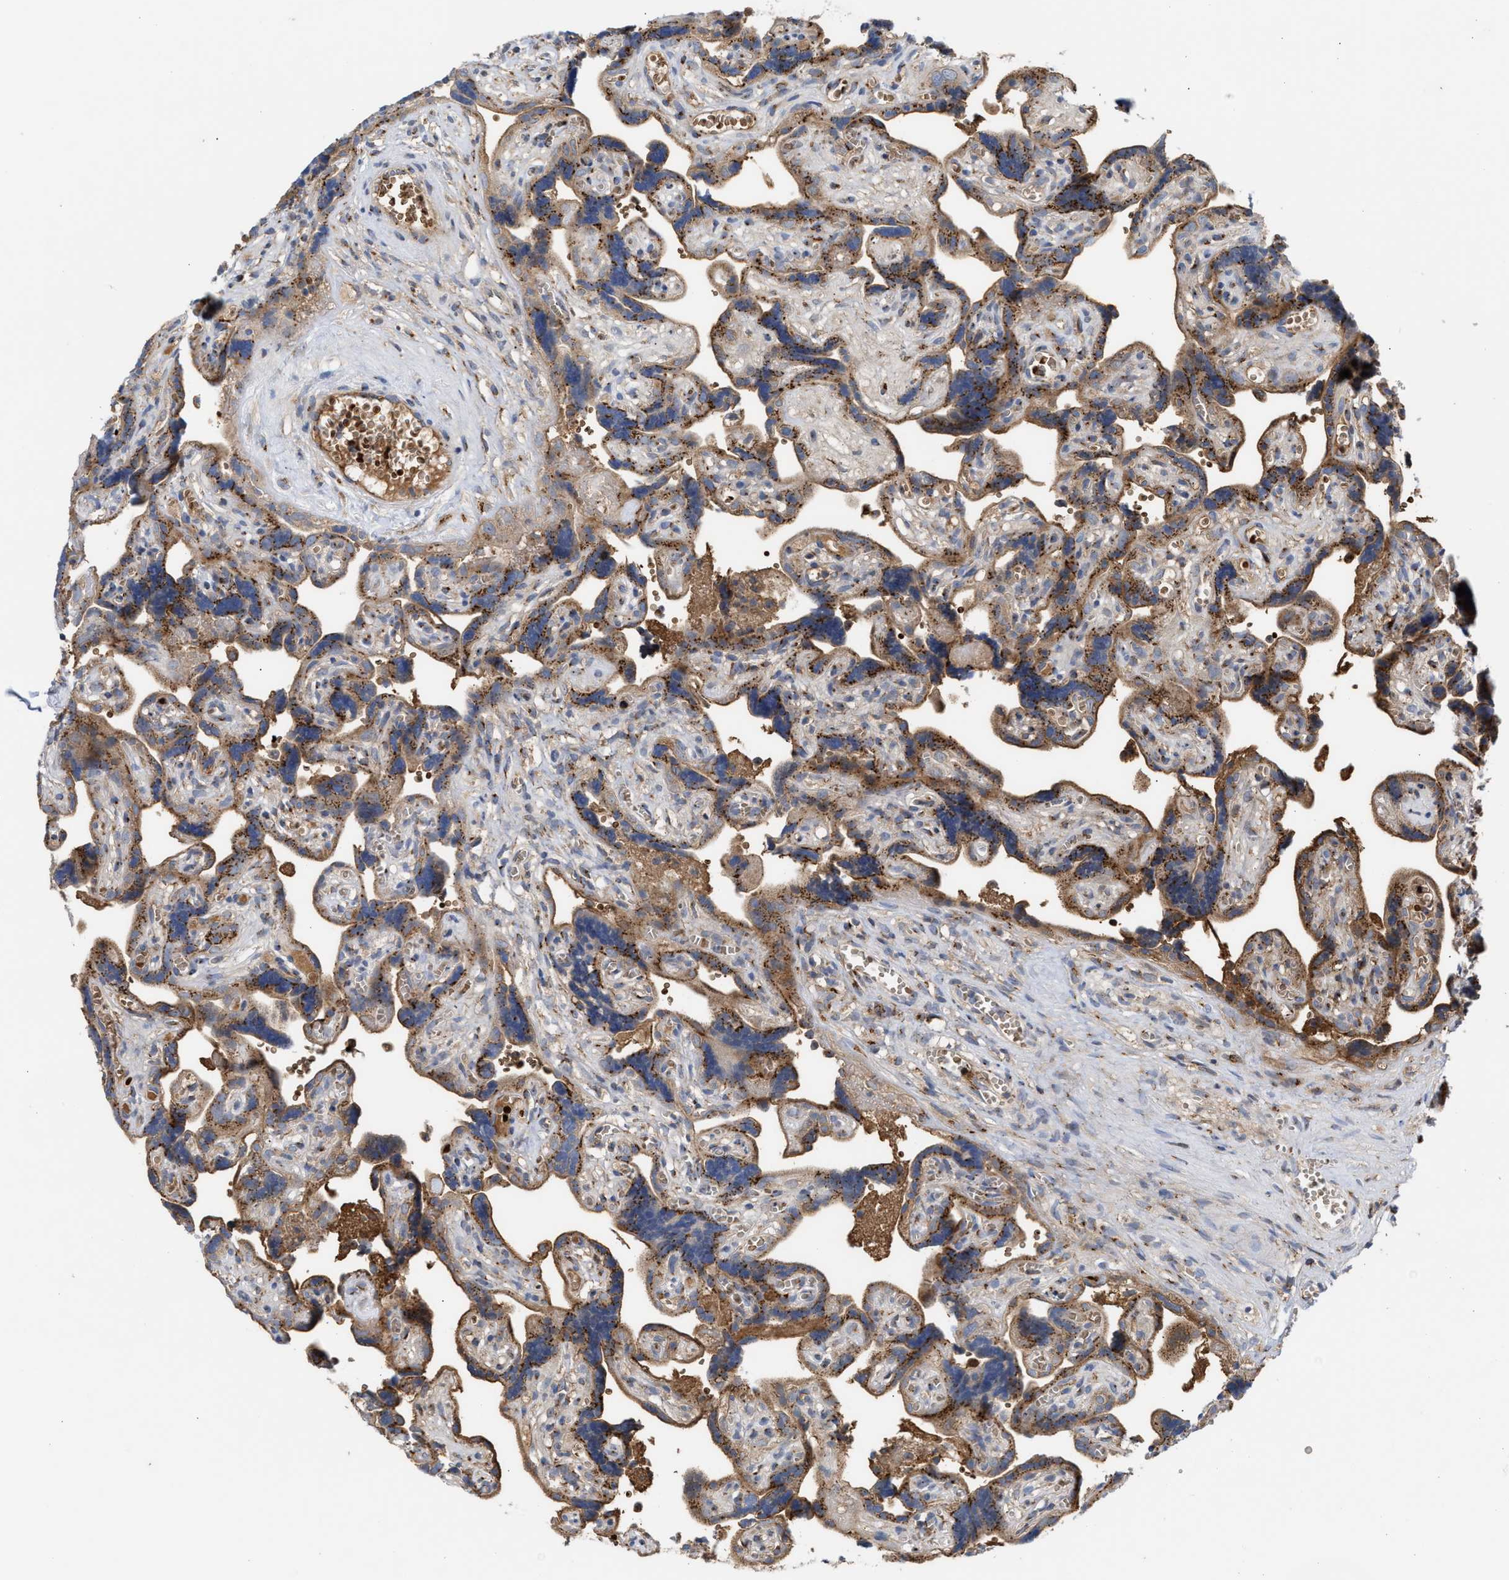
{"staining": {"intensity": "negative", "quantity": "none", "location": "none"}, "tissue": "placenta", "cell_type": "Decidual cells", "image_type": "normal", "snomed": [{"axis": "morphology", "description": "Normal tissue, NOS"}, {"axis": "topography", "description": "Placenta"}], "caption": "High power microscopy image of an immunohistochemistry histopathology image of unremarkable placenta, revealing no significant expression in decidual cells. Brightfield microscopy of immunohistochemistry stained with DAB (brown) and hematoxylin (blue), captured at high magnification.", "gene": "CCL2", "patient": {"sex": "female", "age": 30}}